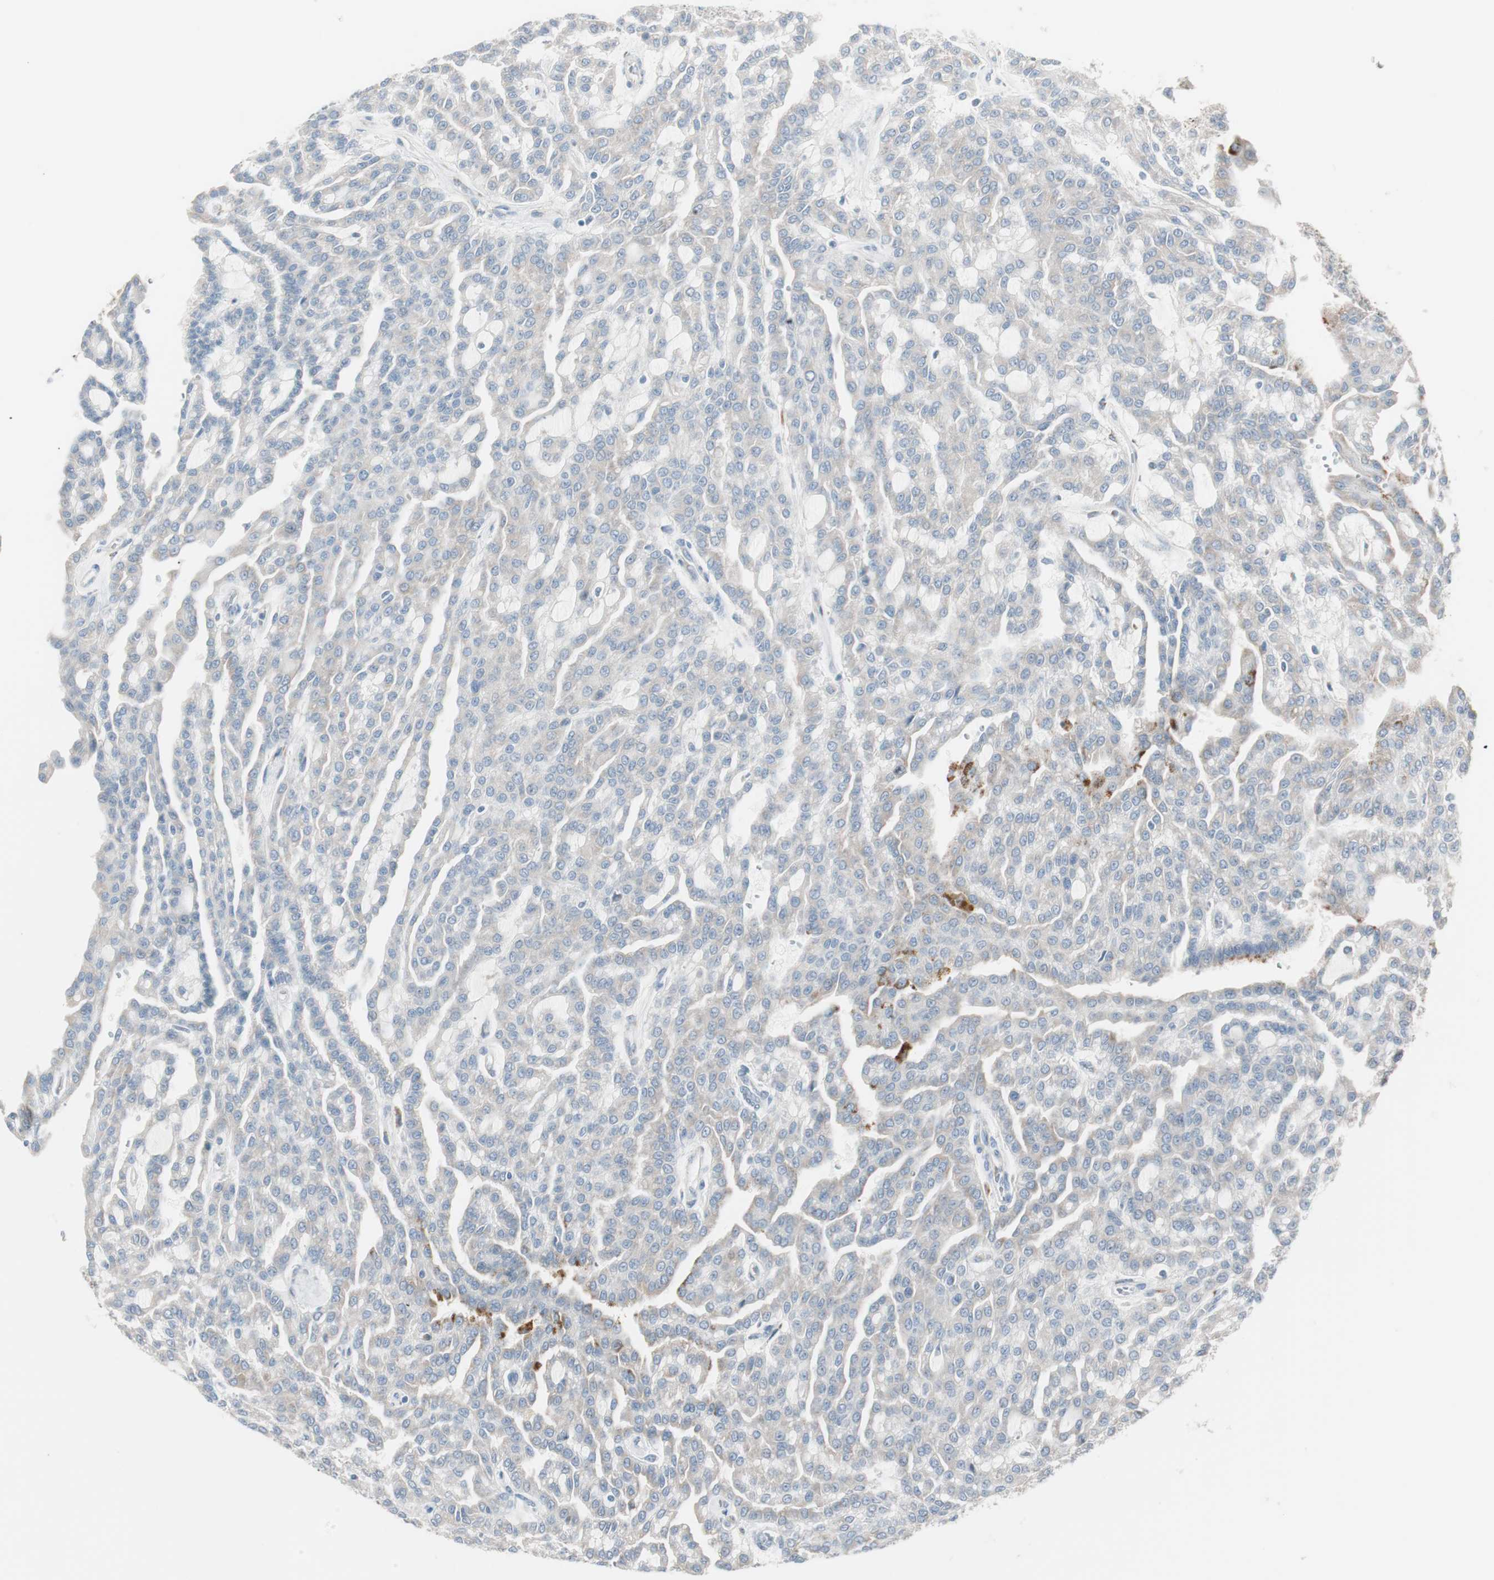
{"staining": {"intensity": "weak", "quantity": ">75%", "location": "cytoplasmic/membranous"}, "tissue": "renal cancer", "cell_type": "Tumor cells", "image_type": "cancer", "snomed": [{"axis": "morphology", "description": "Adenocarcinoma, NOS"}, {"axis": "topography", "description": "Kidney"}], "caption": "IHC of human adenocarcinoma (renal) shows low levels of weak cytoplasmic/membranous expression in approximately >75% of tumor cells.", "gene": "P4HTM", "patient": {"sex": "male", "age": 63}}